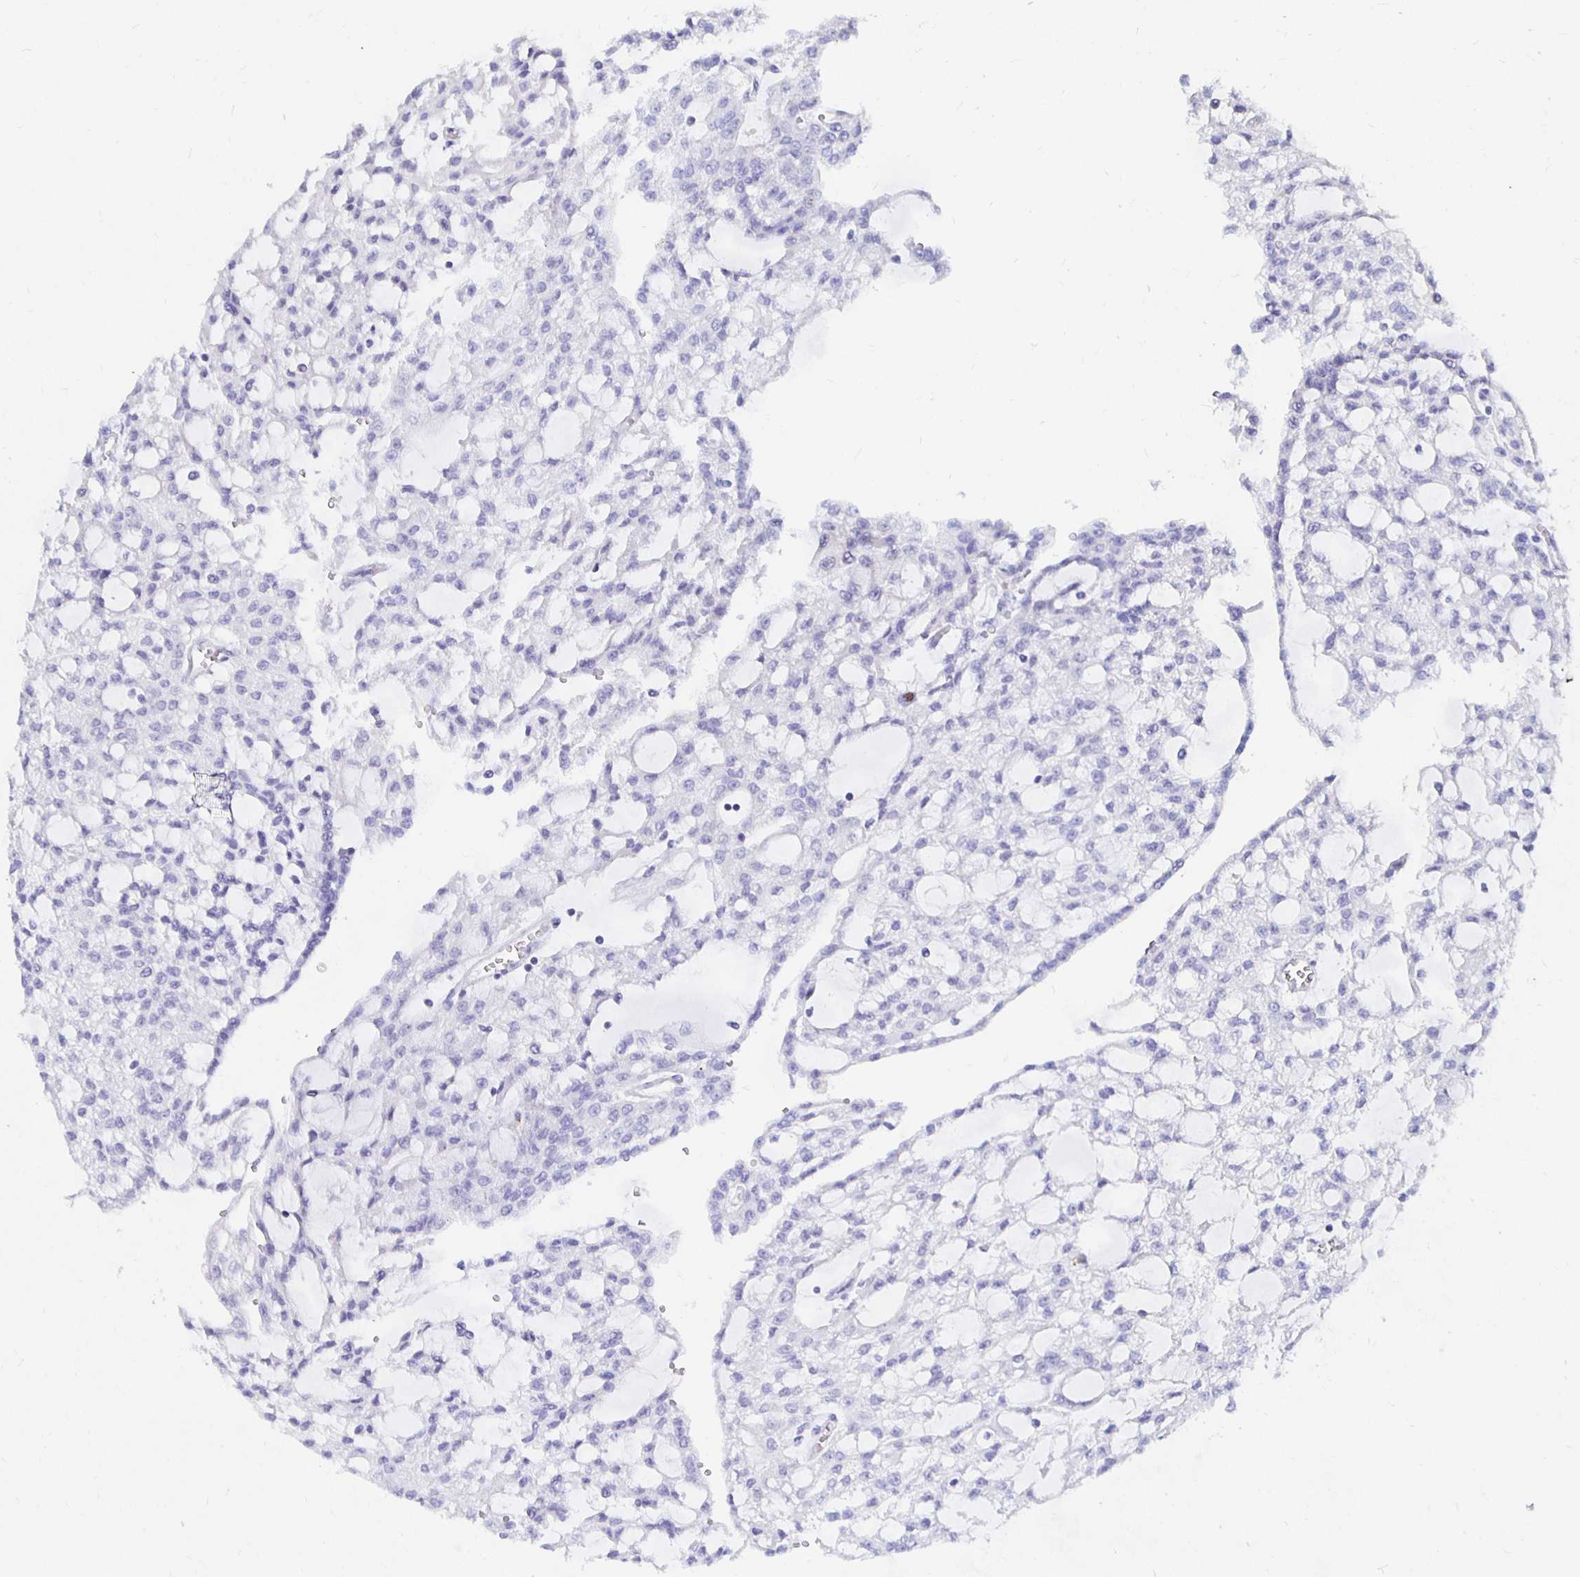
{"staining": {"intensity": "negative", "quantity": "none", "location": "none"}, "tissue": "renal cancer", "cell_type": "Tumor cells", "image_type": "cancer", "snomed": [{"axis": "morphology", "description": "Adenocarcinoma, NOS"}, {"axis": "topography", "description": "Kidney"}], "caption": "A histopathology image of human renal cancer is negative for staining in tumor cells.", "gene": "UMOD", "patient": {"sex": "male", "age": 63}}